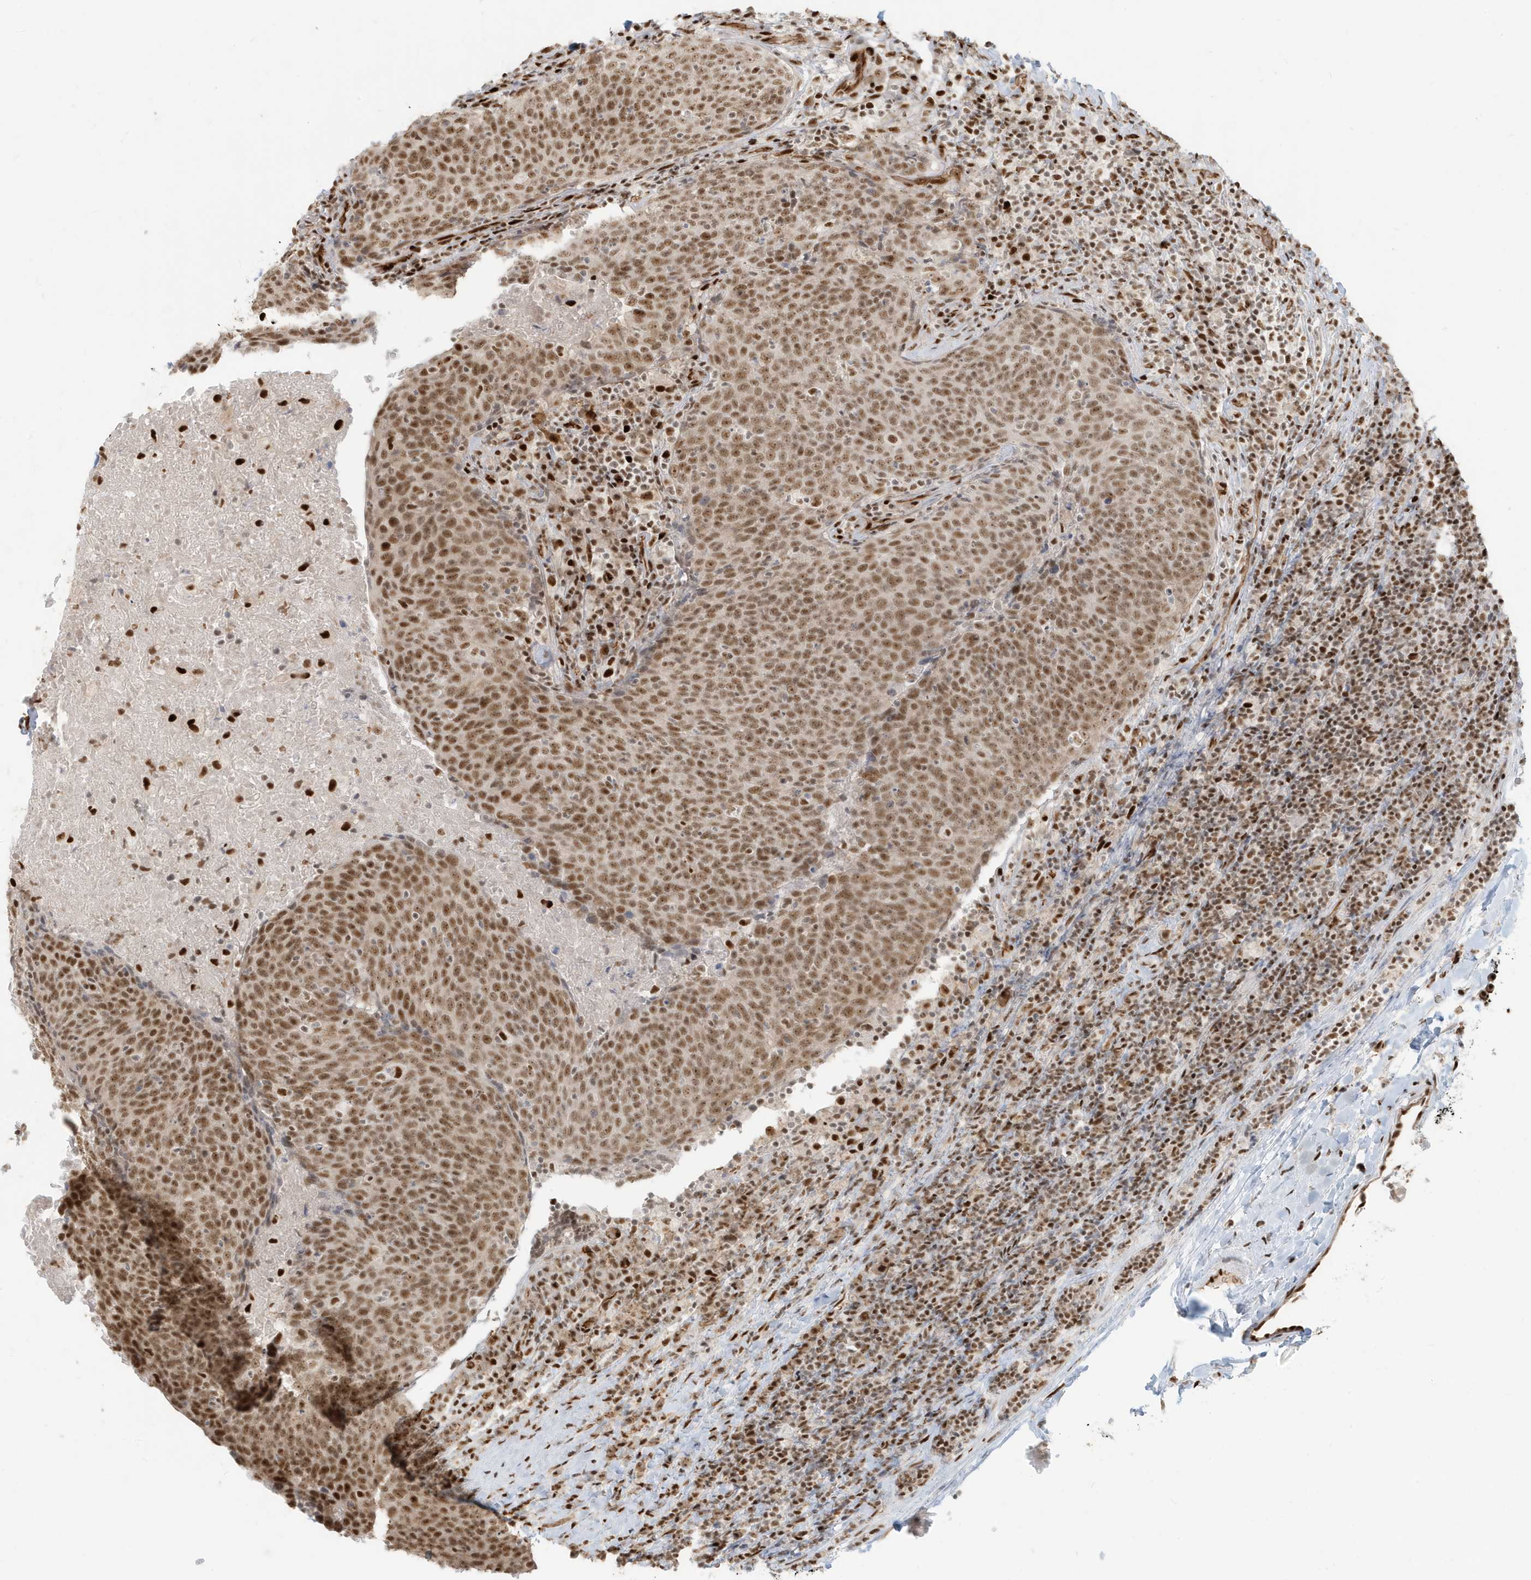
{"staining": {"intensity": "moderate", "quantity": ">75%", "location": "nuclear"}, "tissue": "head and neck cancer", "cell_type": "Tumor cells", "image_type": "cancer", "snomed": [{"axis": "morphology", "description": "Squamous cell carcinoma, NOS"}, {"axis": "morphology", "description": "Squamous cell carcinoma, metastatic, NOS"}, {"axis": "topography", "description": "Lymph node"}, {"axis": "topography", "description": "Head-Neck"}], "caption": "Head and neck cancer (squamous cell carcinoma) tissue exhibits moderate nuclear expression in approximately >75% of tumor cells, visualized by immunohistochemistry. (DAB (3,3'-diaminobenzidine) IHC, brown staining for protein, blue staining for nuclei).", "gene": "CKS2", "patient": {"sex": "male", "age": 62}}